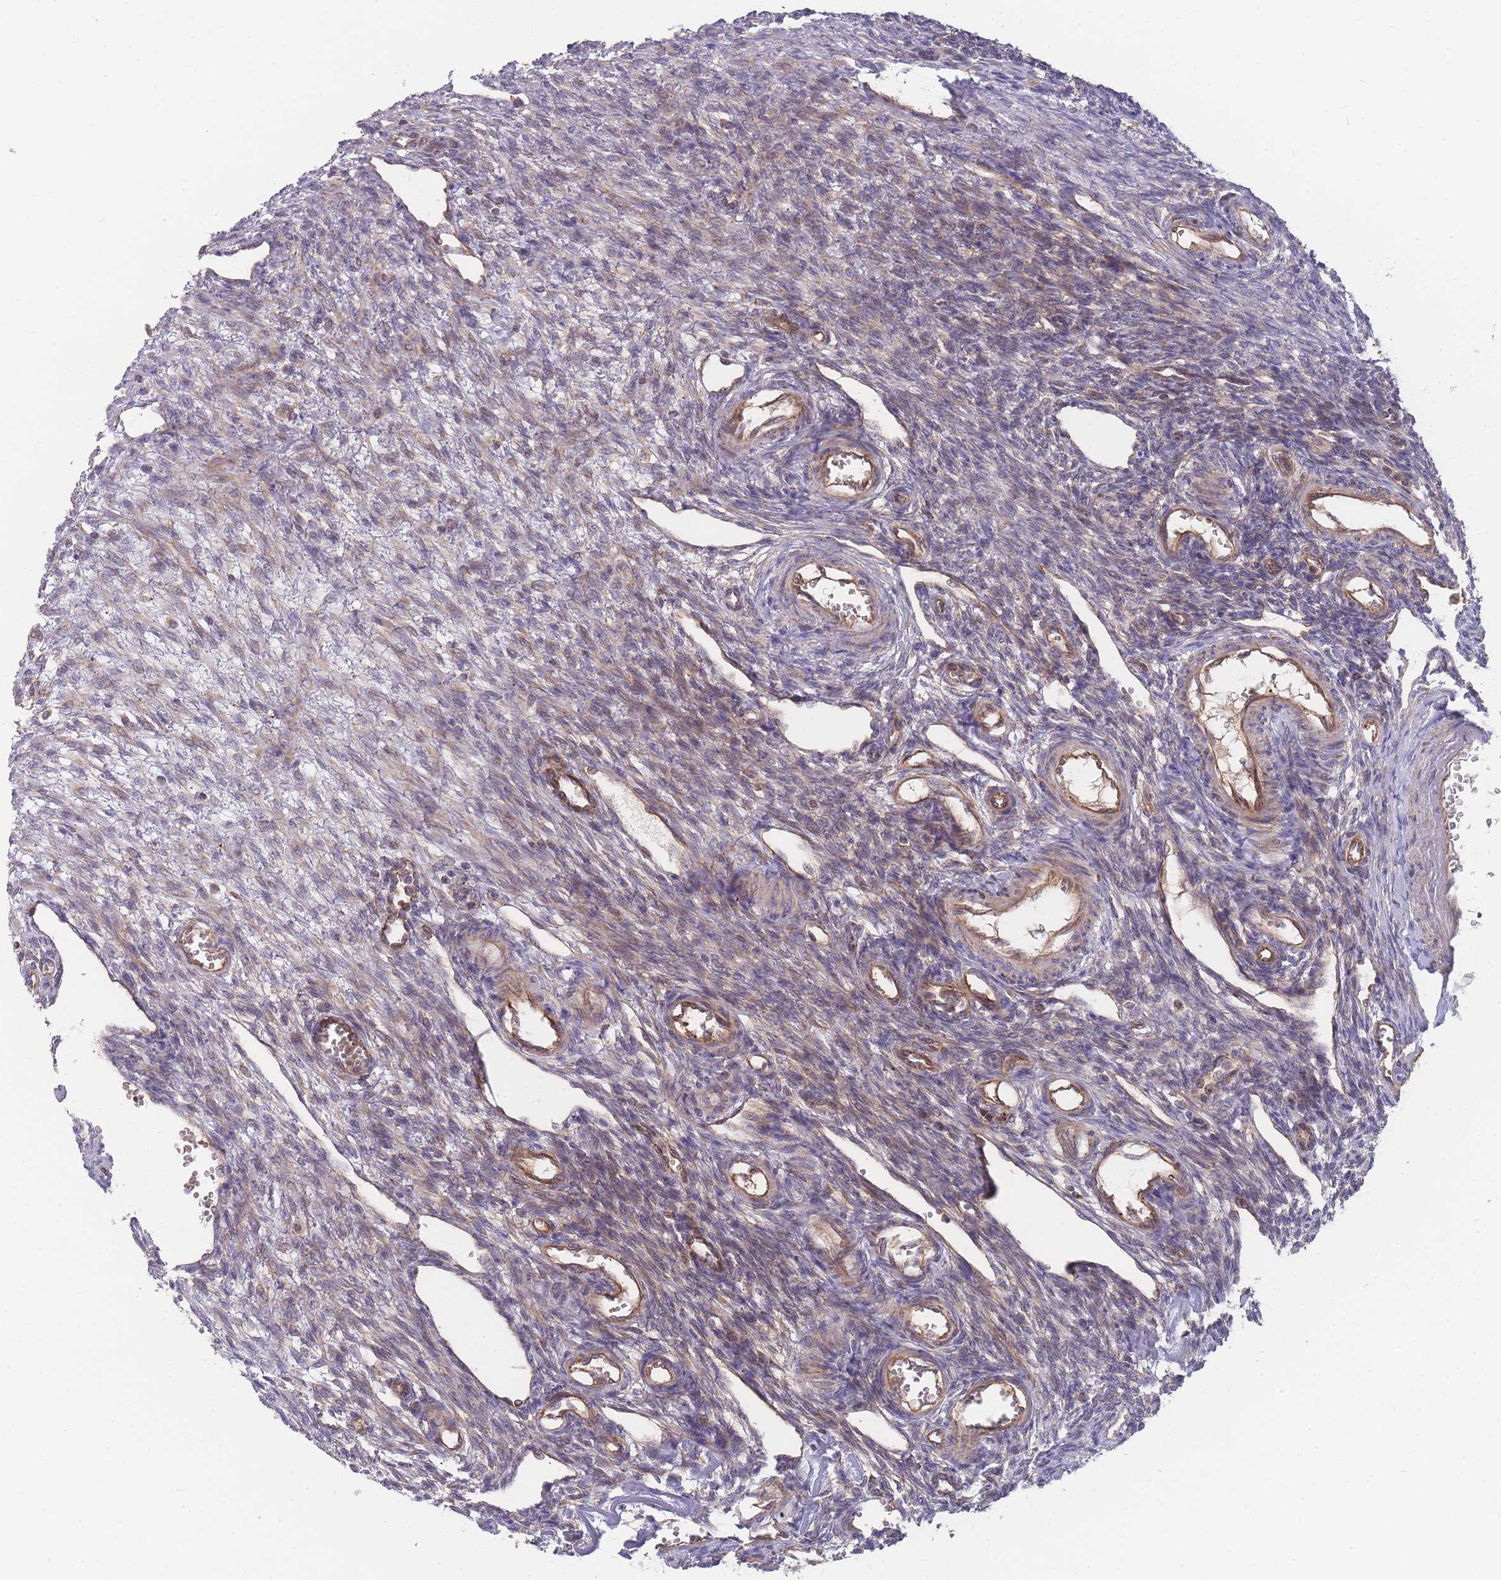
{"staining": {"intensity": "moderate", "quantity": "25%-75%", "location": "cytoplasmic/membranous"}, "tissue": "ovary", "cell_type": "Follicle cells", "image_type": "normal", "snomed": [{"axis": "morphology", "description": "Normal tissue, NOS"}, {"axis": "morphology", "description": "Cyst, NOS"}, {"axis": "topography", "description": "Ovary"}], "caption": "Follicle cells exhibit medium levels of moderate cytoplasmic/membranous positivity in about 25%-75% of cells in normal ovary. (Stains: DAB (3,3'-diaminobenzidine) in brown, nuclei in blue, Microscopy: brightfield microscopy at high magnification).", "gene": "SLC35B4", "patient": {"sex": "female", "age": 33}}